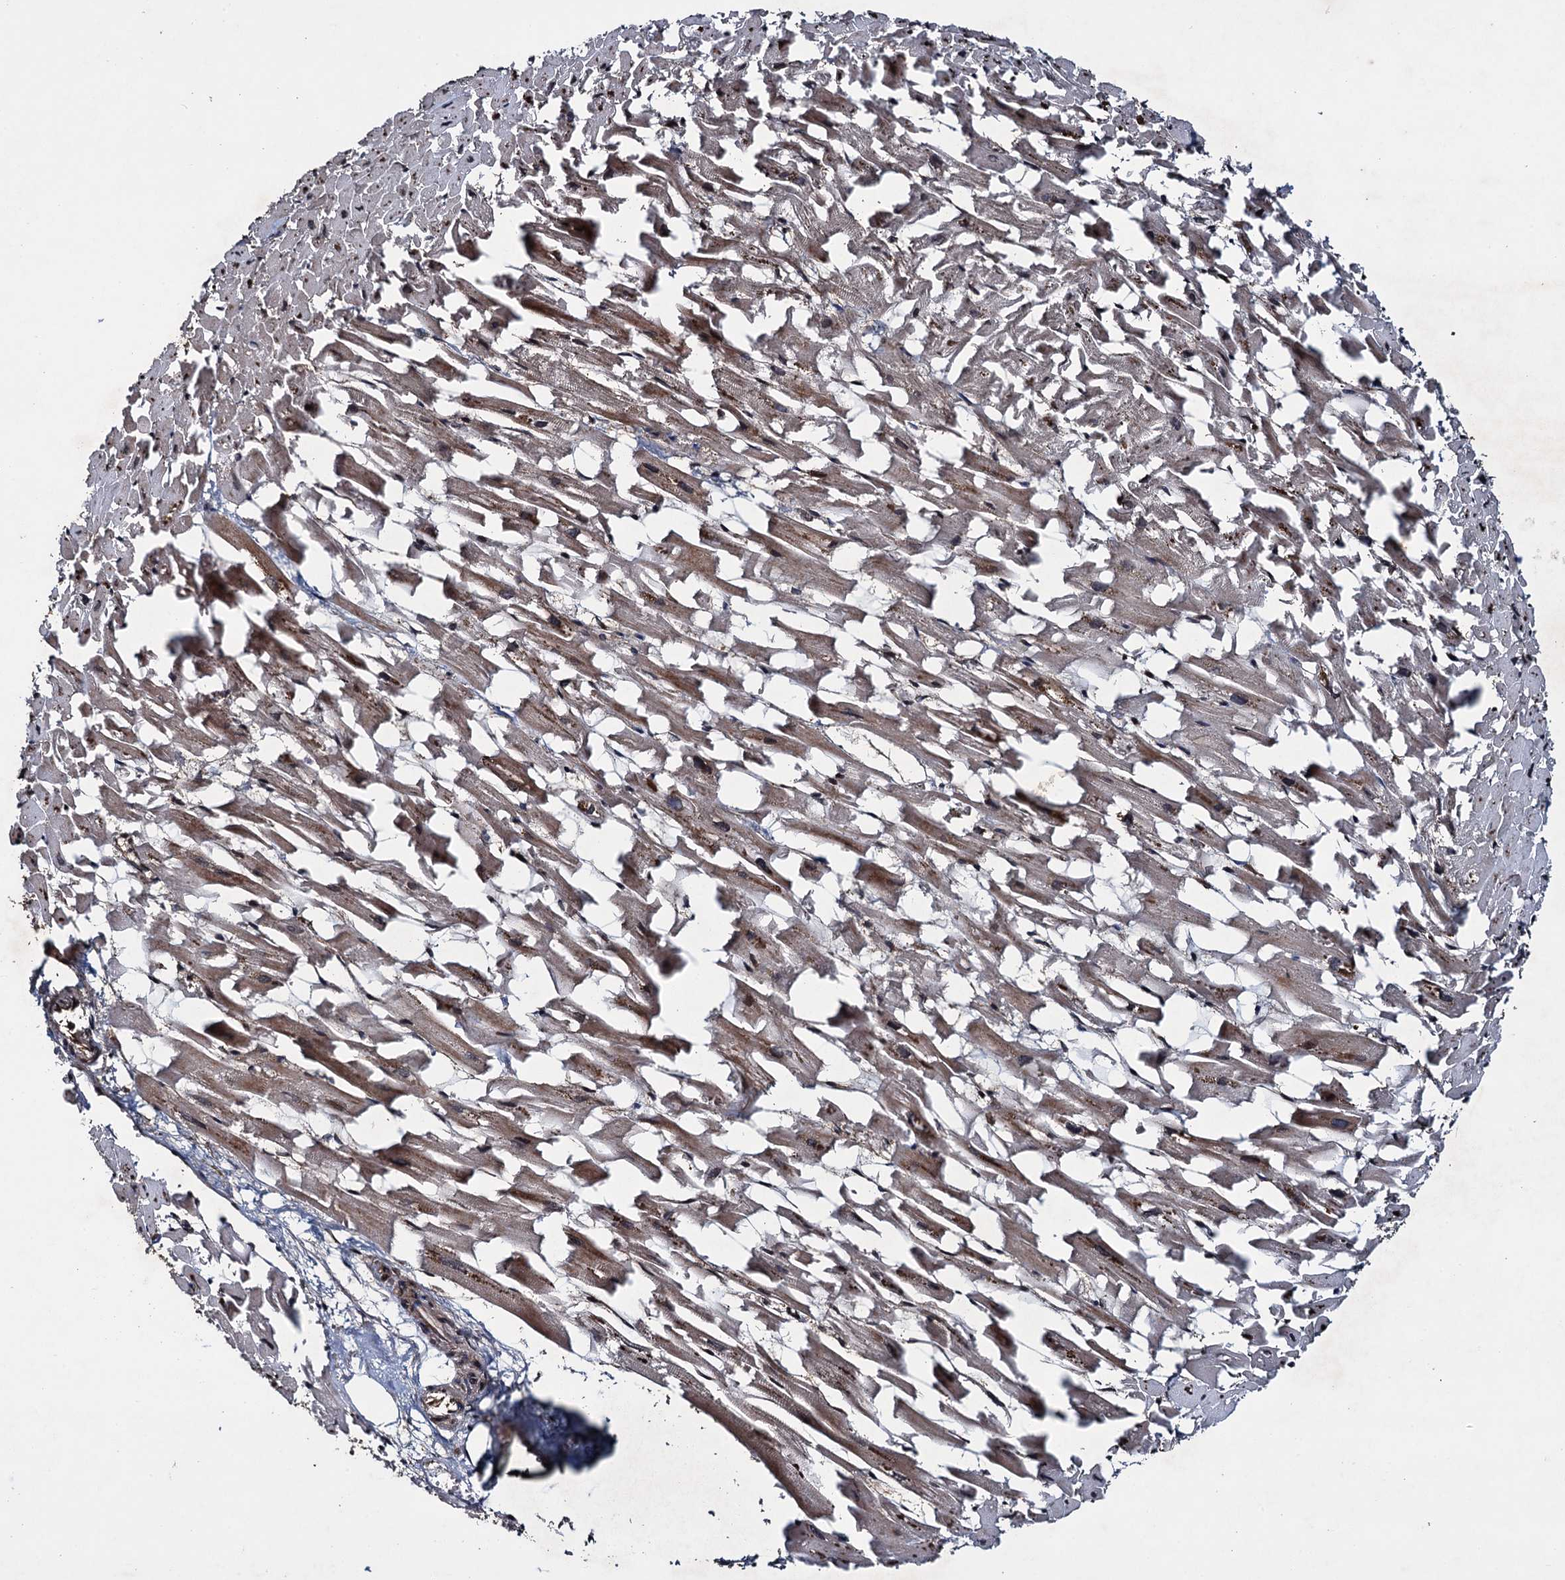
{"staining": {"intensity": "moderate", "quantity": "25%-75%", "location": "cytoplasmic/membranous"}, "tissue": "heart muscle", "cell_type": "Cardiomyocytes", "image_type": "normal", "snomed": [{"axis": "morphology", "description": "Normal tissue, NOS"}, {"axis": "topography", "description": "Heart"}], "caption": "The immunohistochemical stain highlights moderate cytoplasmic/membranous positivity in cardiomyocytes of normal heart muscle.", "gene": "RHOBTB1", "patient": {"sex": "female", "age": 64}}